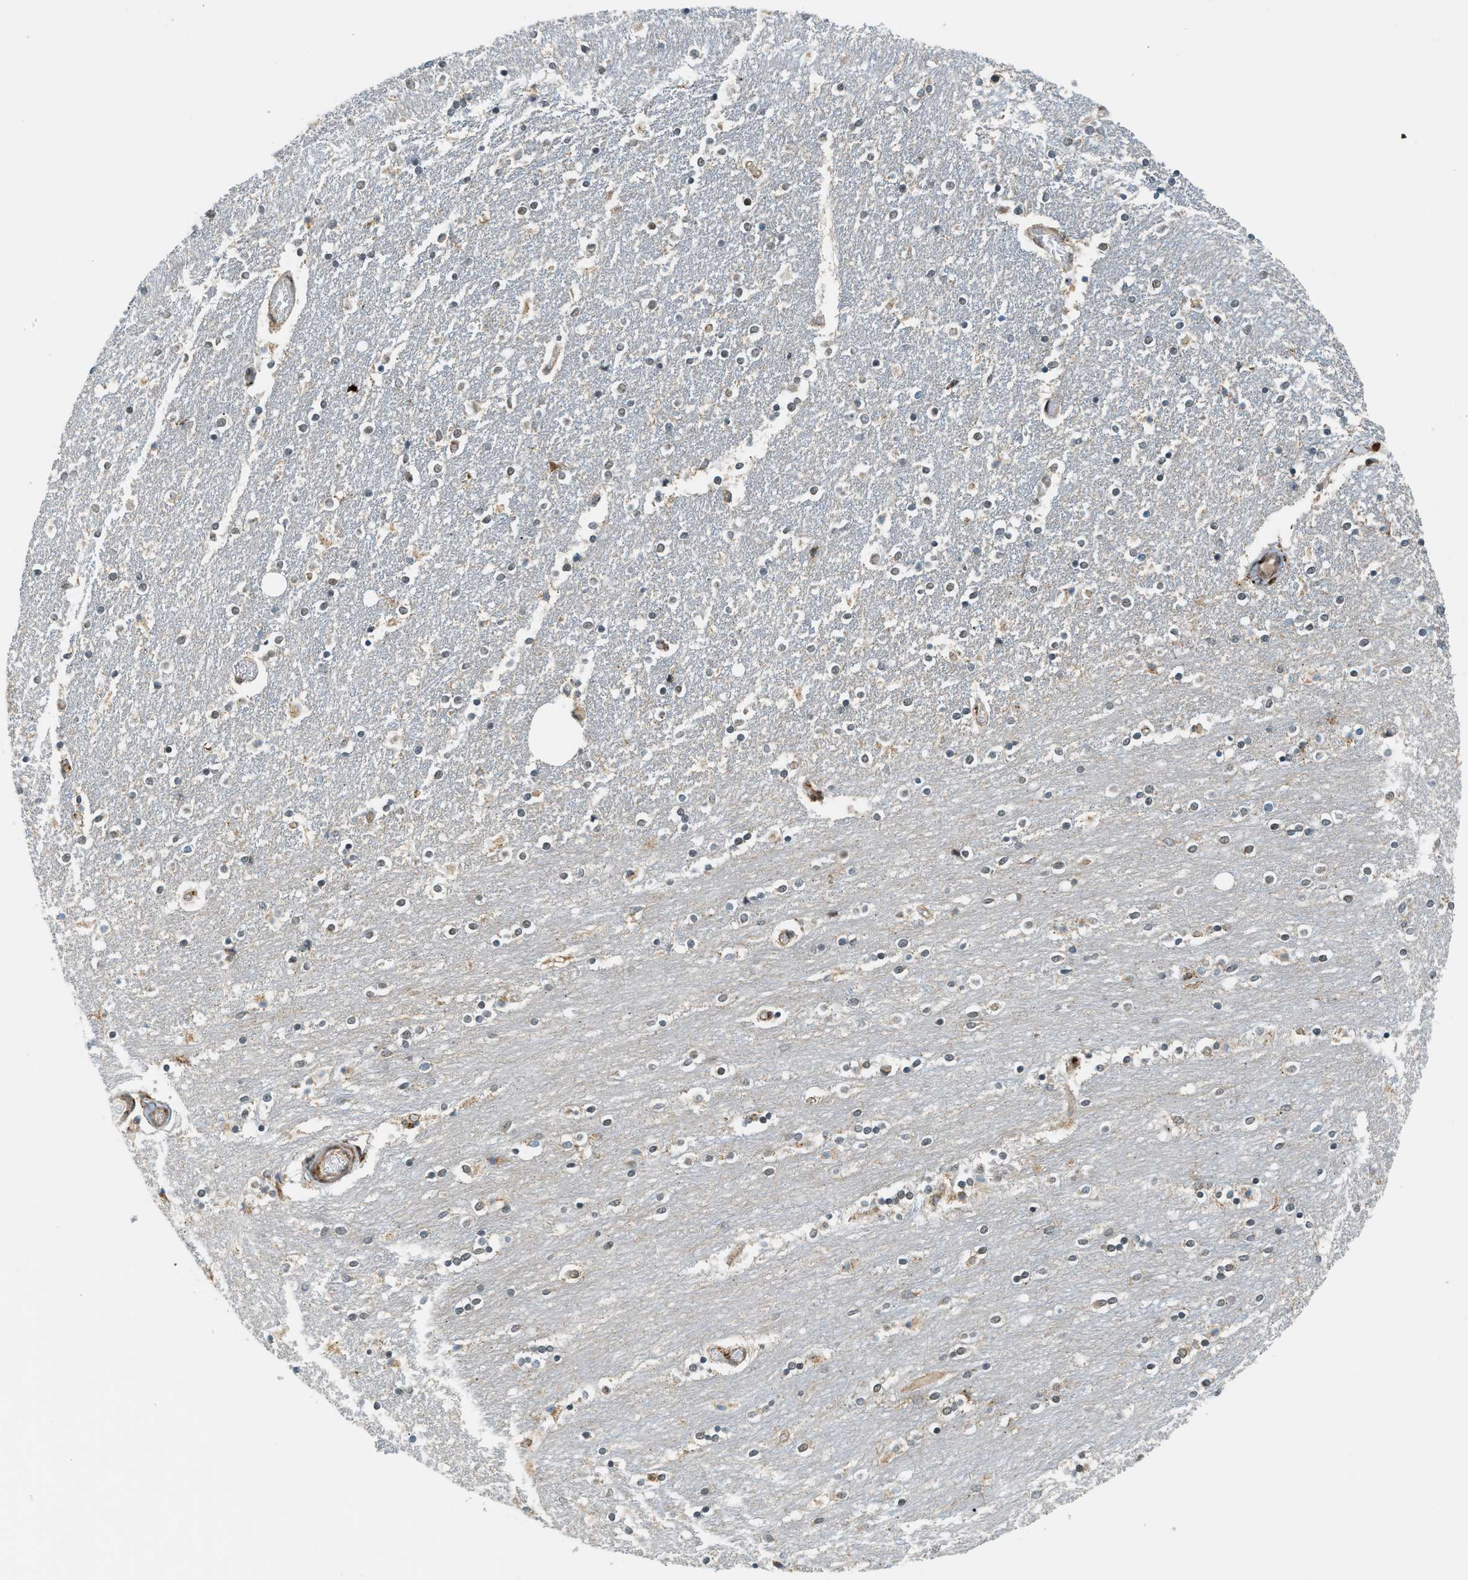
{"staining": {"intensity": "weak", "quantity": "<25%", "location": "cytoplasmic/membranous,nuclear"}, "tissue": "caudate", "cell_type": "Glial cells", "image_type": "normal", "snomed": [{"axis": "morphology", "description": "Normal tissue, NOS"}, {"axis": "topography", "description": "Lateral ventricle wall"}], "caption": "Caudate stained for a protein using immunohistochemistry exhibits no expression glial cells.", "gene": "SEMA4D", "patient": {"sex": "female", "age": 54}}